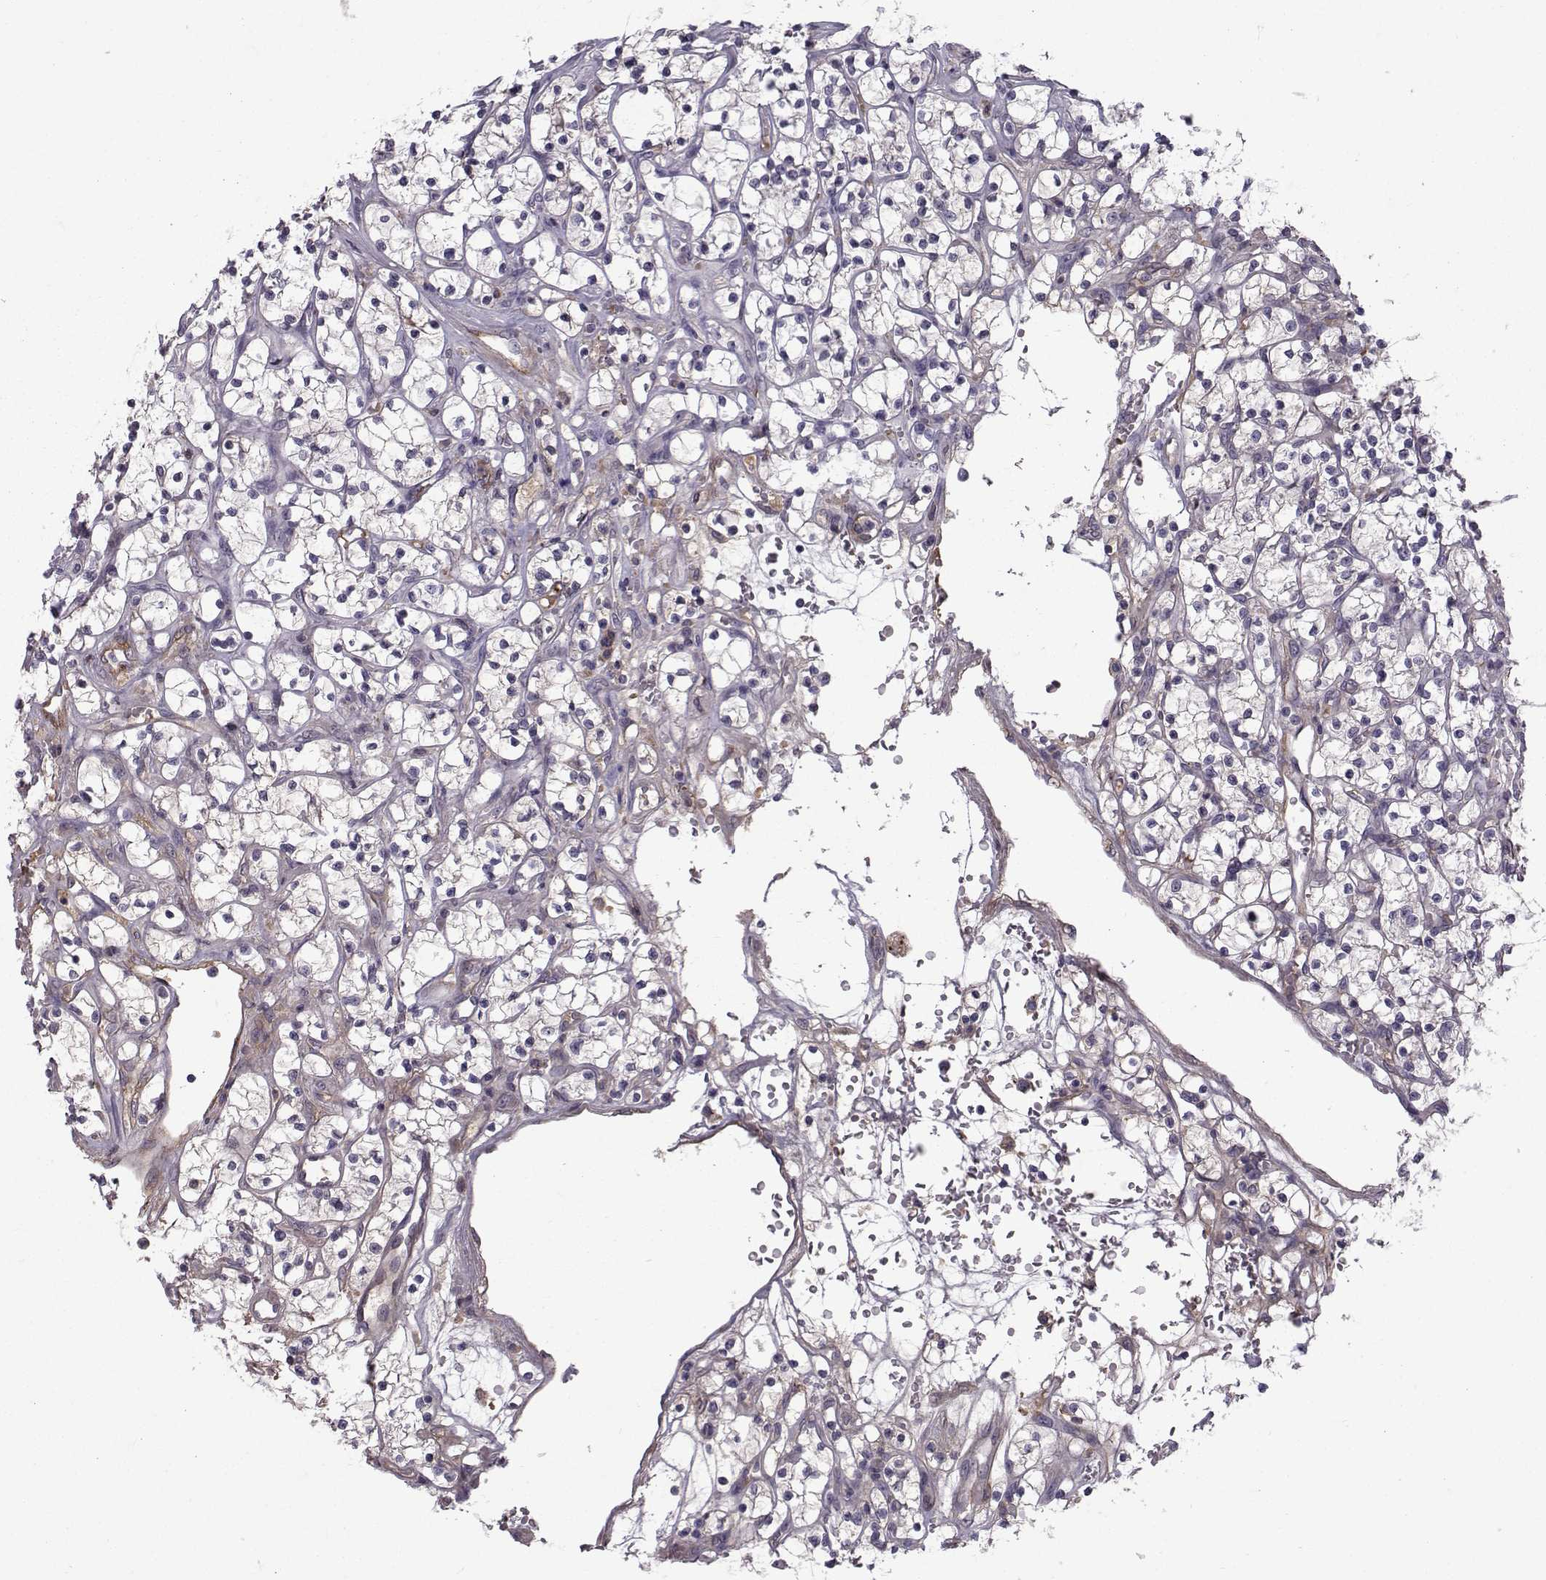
{"staining": {"intensity": "weak", "quantity": "<25%", "location": "cytoplasmic/membranous"}, "tissue": "renal cancer", "cell_type": "Tumor cells", "image_type": "cancer", "snomed": [{"axis": "morphology", "description": "Adenocarcinoma, NOS"}, {"axis": "topography", "description": "Kidney"}], "caption": "This histopathology image is of adenocarcinoma (renal) stained with immunohistochemistry (IHC) to label a protein in brown with the nuclei are counter-stained blue. There is no expression in tumor cells.", "gene": "TNFRSF11B", "patient": {"sex": "female", "age": 64}}